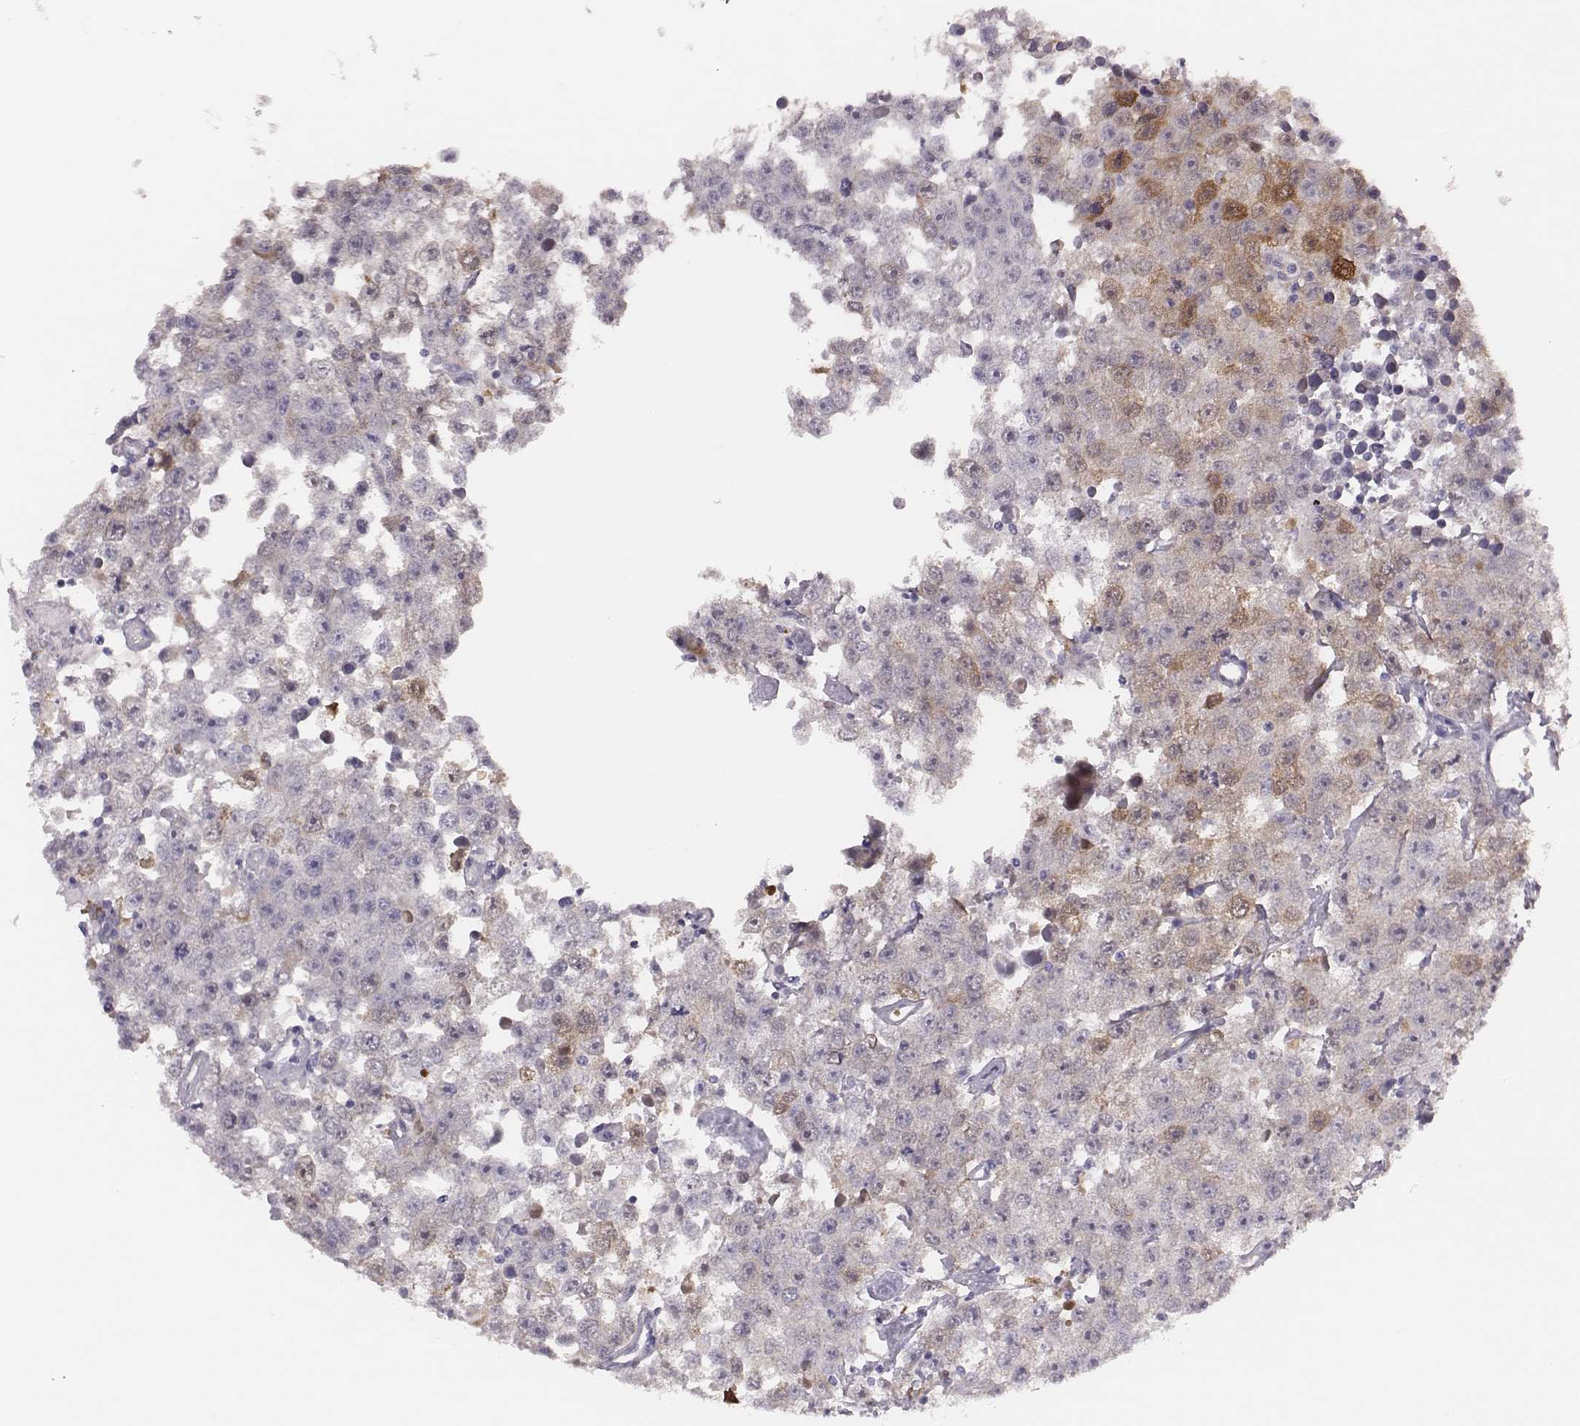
{"staining": {"intensity": "moderate", "quantity": "<25%", "location": "cytoplasmic/membranous"}, "tissue": "testis cancer", "cell_type": "Tumor cells", "image_type": "cancer", "snomed": [{"axis": "morphology", "description": "Seminoma, NOS"}, {"axis": "topography", "description": "Testis"}], "caption": "Immunohistochemical staining of testis cancer (seminoma) shows low levels of moderate cytoplasmic/membranous positivity in approximately <25% of tumor cells.", "gene": "PBK", "patient": {"sex": "male", "age": 52}}